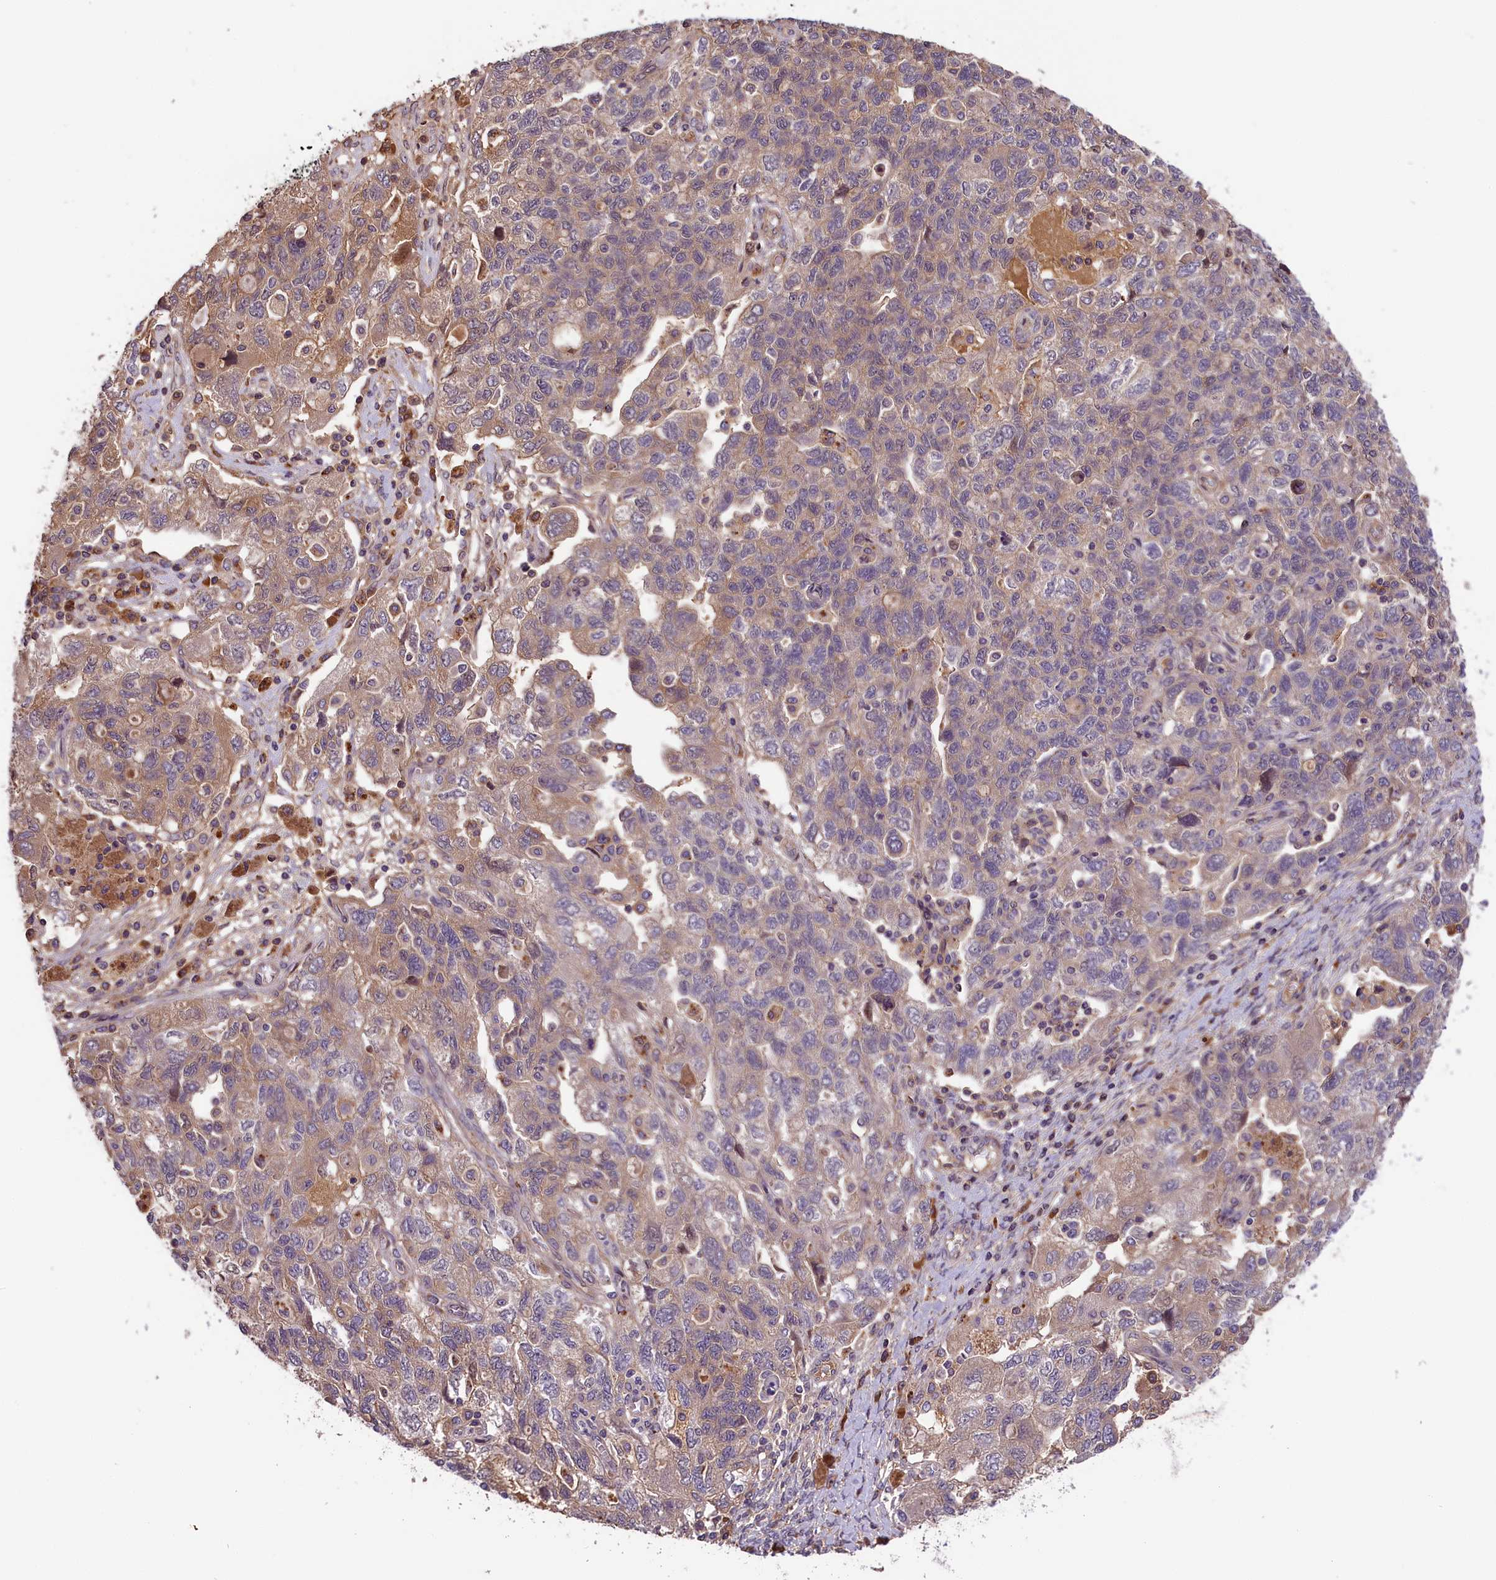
{"staining": {"intensity": "weak", "quantity": "25%-75%", "location": "cytoplasmic/membranous"}, "tissue": "ovarian cancer", "cell_type": "Tumor cells", "image_type": "cancer", "snomed": [{"axis": "morphology", "description": "Carcinoma, NOS"}, {"axis": "morphology", "description": "Cystadenocarcinoma, serous, NOS"}, {"axis": "topography", "description": "Ovary"}], "caption": "Ovarian carcinoma stained for a protein shows weak cytoplasmic/membranous positivity in tumor cells. (DAB (3,3'-diaminobenzidine) IHC with brightfield microscopy, high magnification).", "gene": "SETD6", "patient": {"sex": "female", "age": 69}}